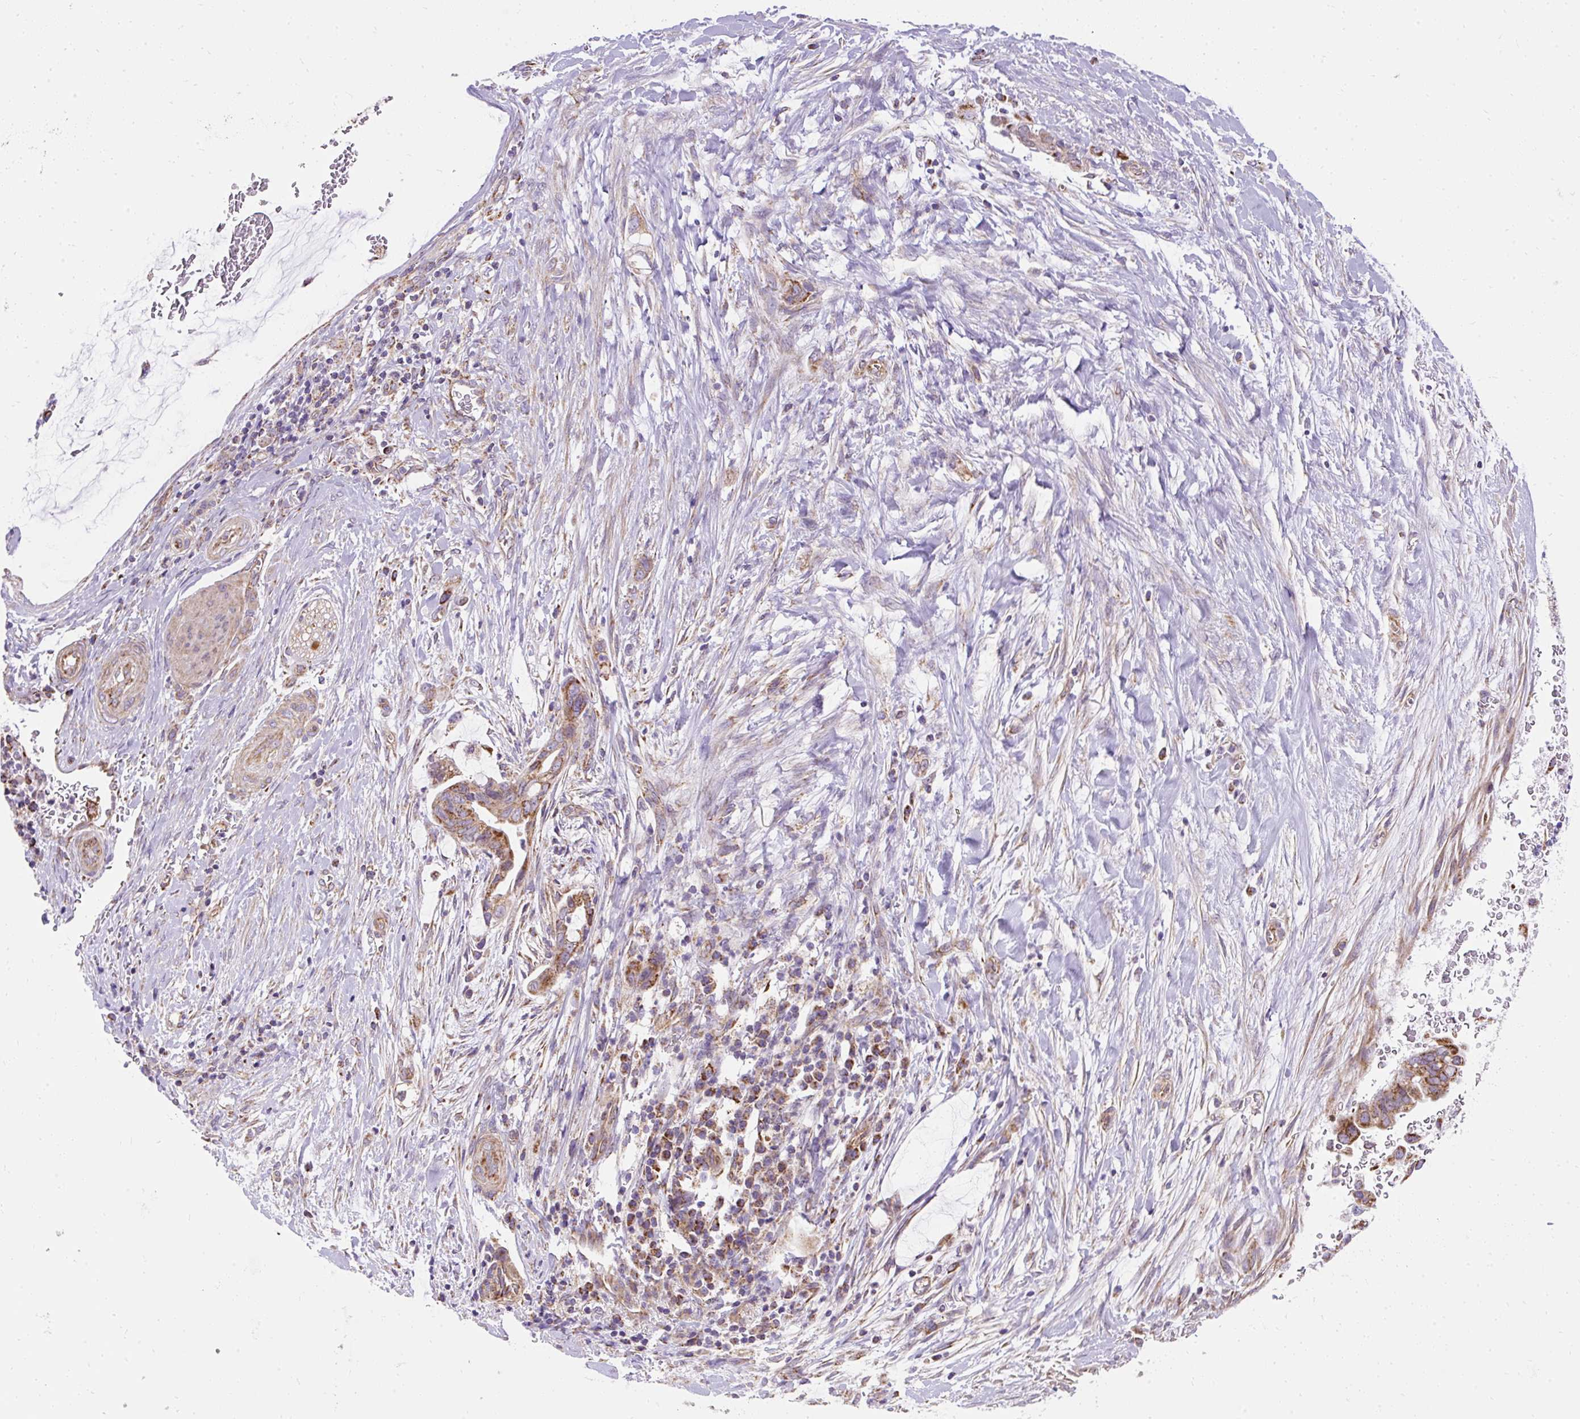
{"staining": {"intensity": "moderate", "quantity": ">75%", "location": "cytoplasmic/membranous"}, "tissue": "pancreatic cancer", "cell_type": "Tumor cells", "image_type": "cancer", "snomed": [{"axis": "morphology", "description": "Adenocarcinoma, NOS"}, {"axis": "topography", "description": "Pancreas"}], "caption": "IHC of human adenocarcinoma (pancreatic) reveals medium levels of moderate cytoplasmic/membranous staining in approximately >75% of tumor cells. The staining was performed using DAB, with brown indicating positive protein expression. Nuclei are stained blue with hematoxylin.", "gene": "CEP290", "patient": {"sex": "male", "age": 75}}